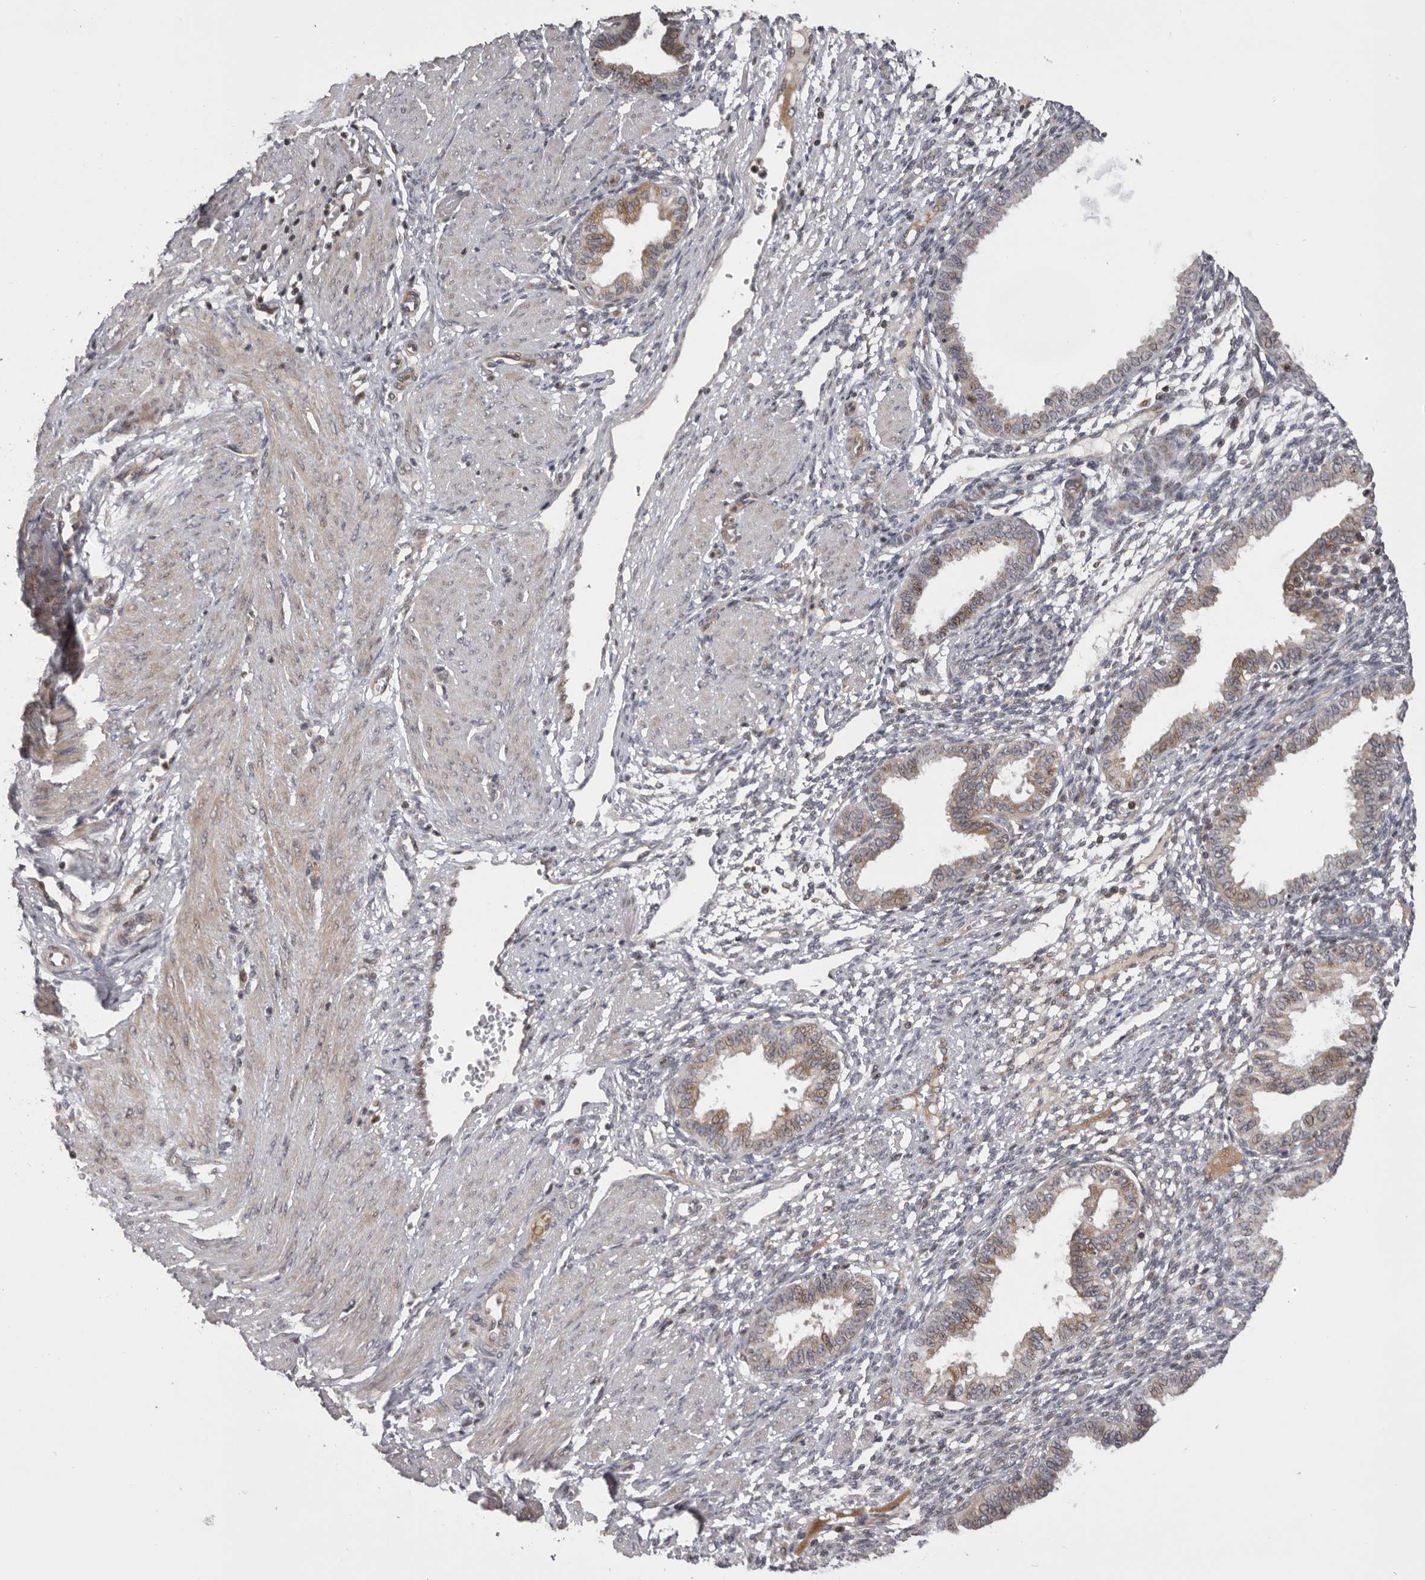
{"staining": {"intensity": "moderate", "quantity": "<25%", "location": "cytoplasmic/membranous,nuclear"}, "tissue": "endometrium", "cell_type": "Cells in endometrial stroma", "image_type": "normal", "snomed": [{"axis": "morphology", "description": "Normal tissue, NOS"}, {"axis": "topography", "description": "Endometrium"}], "caption": "Cells in endometrial stroma show low levels of moderate cytoplasmic/membranous,nuclear expression in approximately <25% of cells in normal endometrium.", "gene": "AZIN1", "patient": {"sex": "female", "age": 33}}